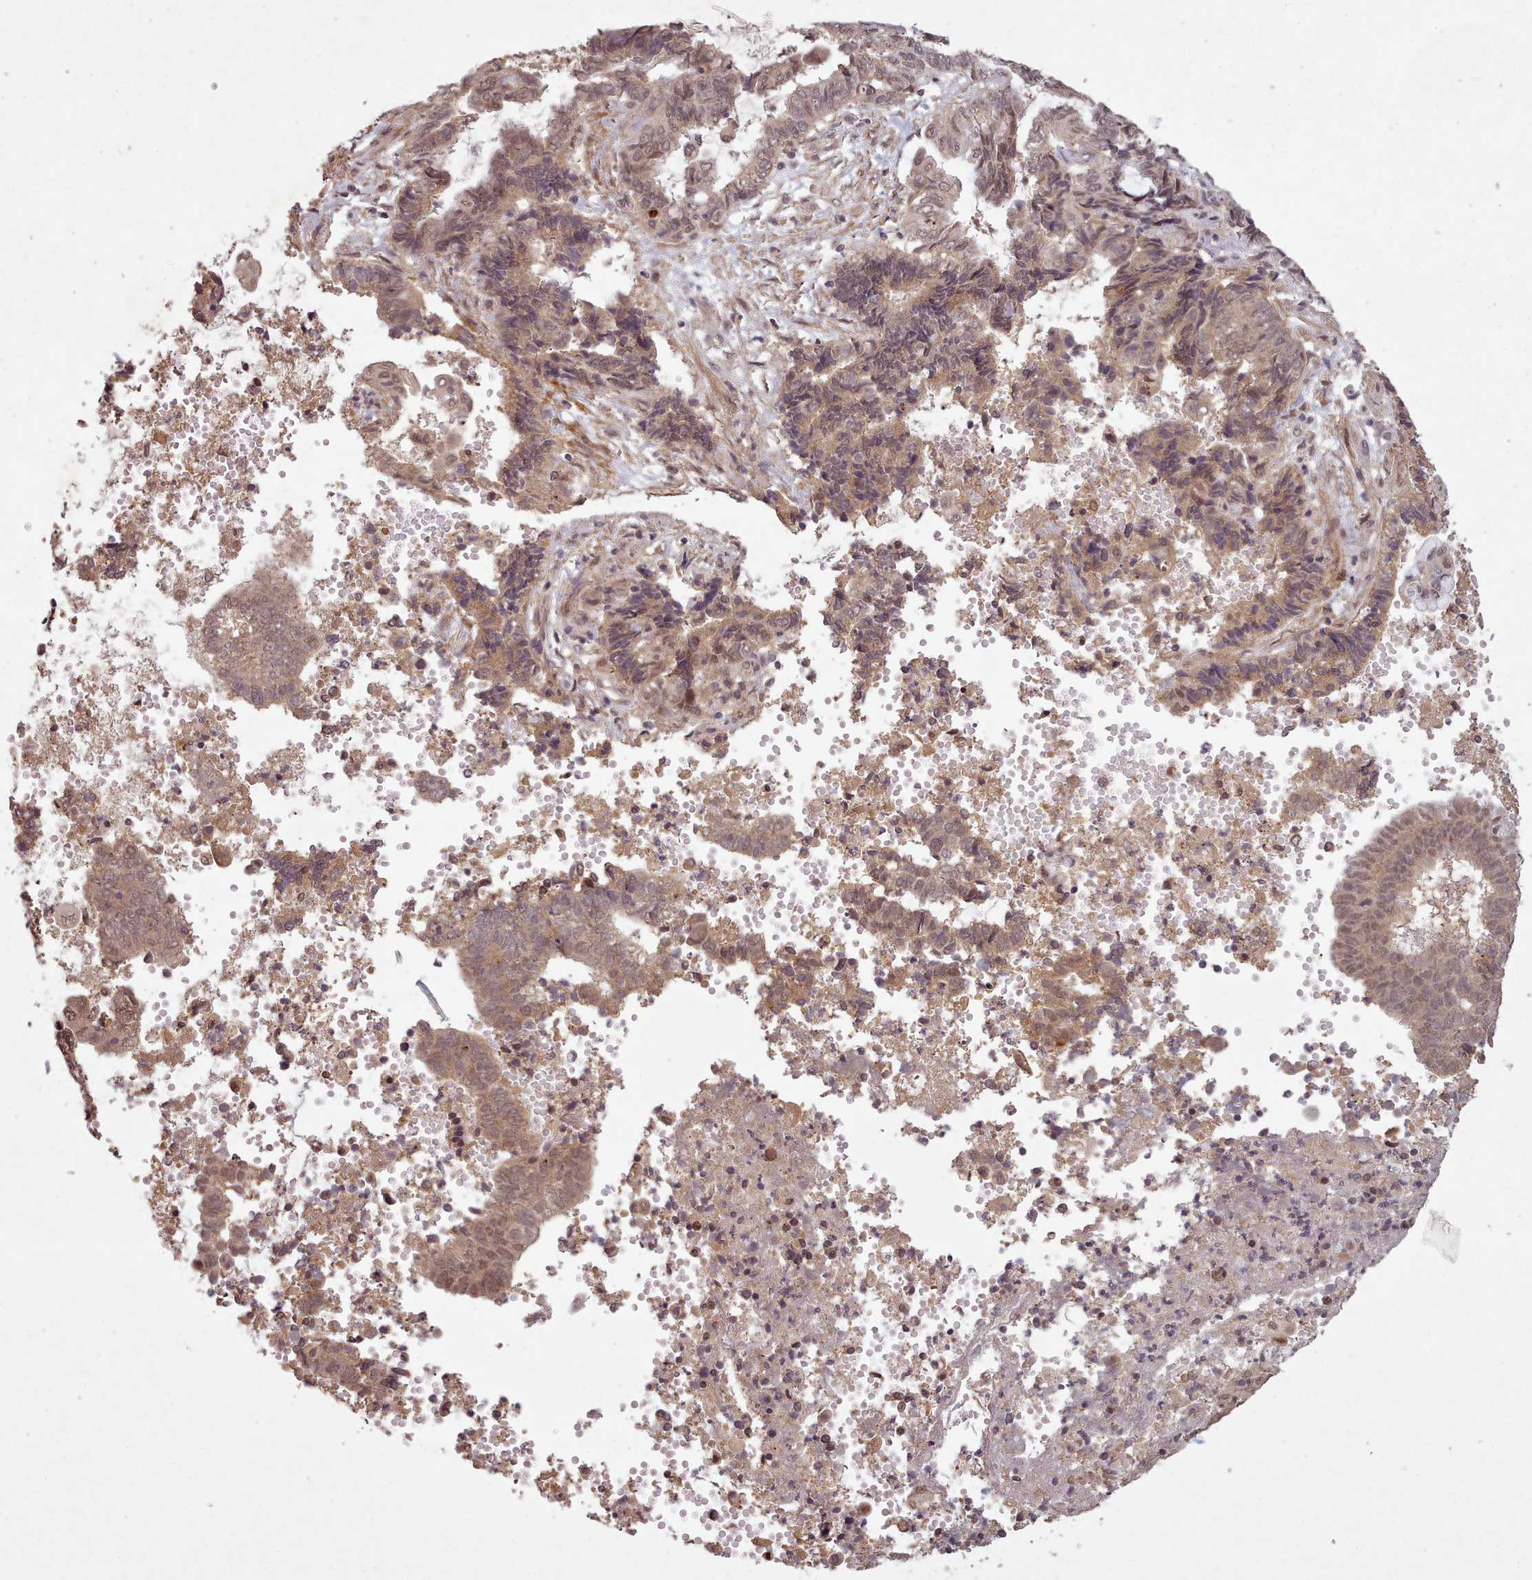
{"staining": {"intensity": "moderate", "quantity": "25%-75%", "location": "cytoplasmic/membranous,nuclear"}, "tissue": "endometrial cancer", "cell_type": "Tumor cells", "image_type": "cancer", "snomed": [{"axis": "morphology", "description": "Adenocarcinoma, NOS"}, {"axis": "topography", "description": "Uterus"}, {"axis": "topography", "description": "Endometrium"}], "caption": "Immunohistochemical staining of endometrial cancer shows medium levels of moderate cytoplasmic/membranous and nuclear positivity in about 25%-75% of tumor cells. (Stains: DAB in brown, nuclei in blue, Microscopy: brightfield microscopy at high magnification).", "gene": "CDC6", "patient": {"sex": "female", "age": 70}}